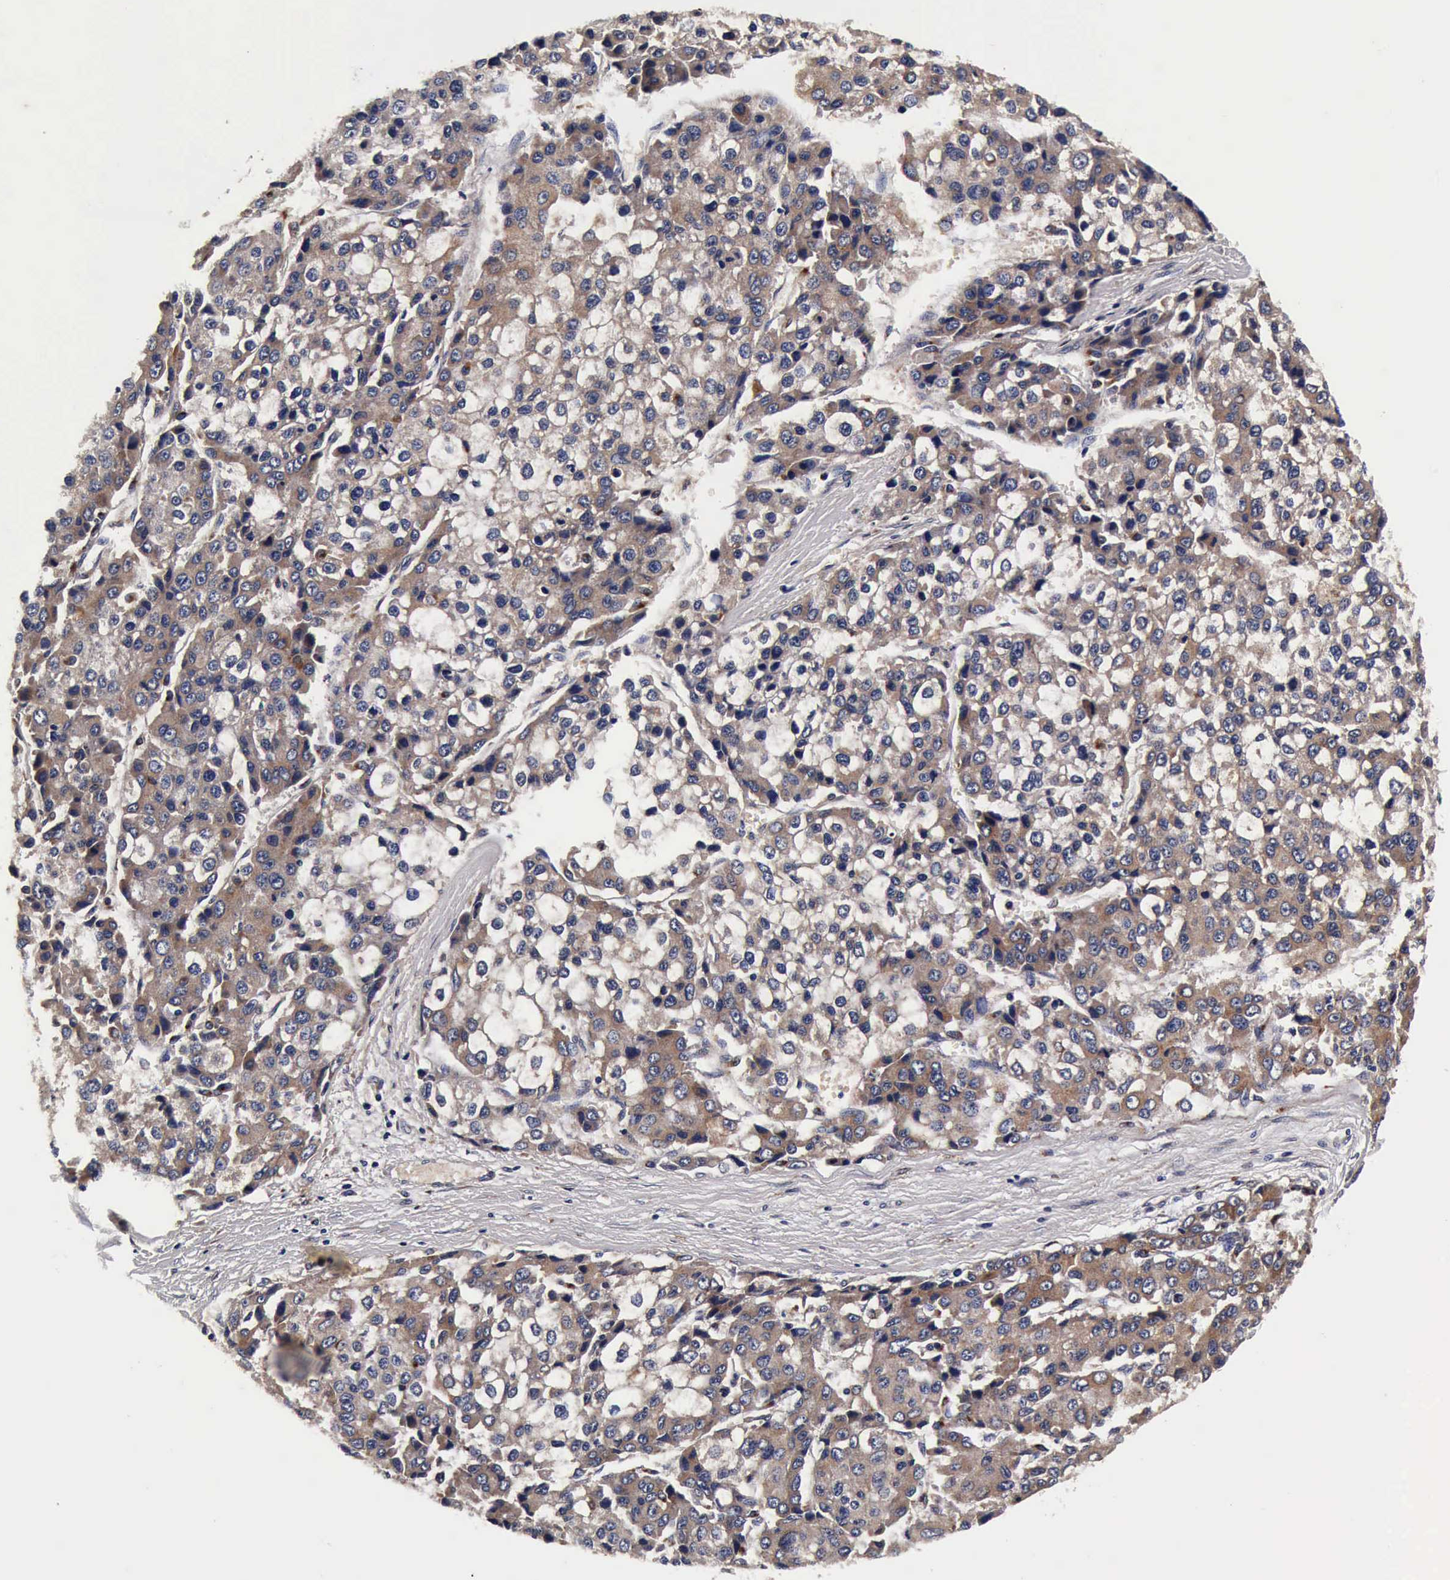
{"staining": {"intensity": "moderate", "quantity": ">75%", "location": "cytoplasmic/membranous"}, "tissue": "liver cancer", "cell_type": "Tumor cells", "image_type": "cancer", "snomed": [{"axis": "morphology", "description": "Carcinoma, Hepatocellular, NOS"}, {"axis": "topography", "description": "Liver"}], "caption": "Liver cancer (hepatocellular carcinoma) stained for a protein displays moderate cytoplasmic/membranous positivity in tumor cells. The staining was performed using DAB, with brown indicating positive protein expression. Nuclei are stained blue with hematoxylin.", "gene": "CST3", "patient": {"sex": "female", "age": 66}}